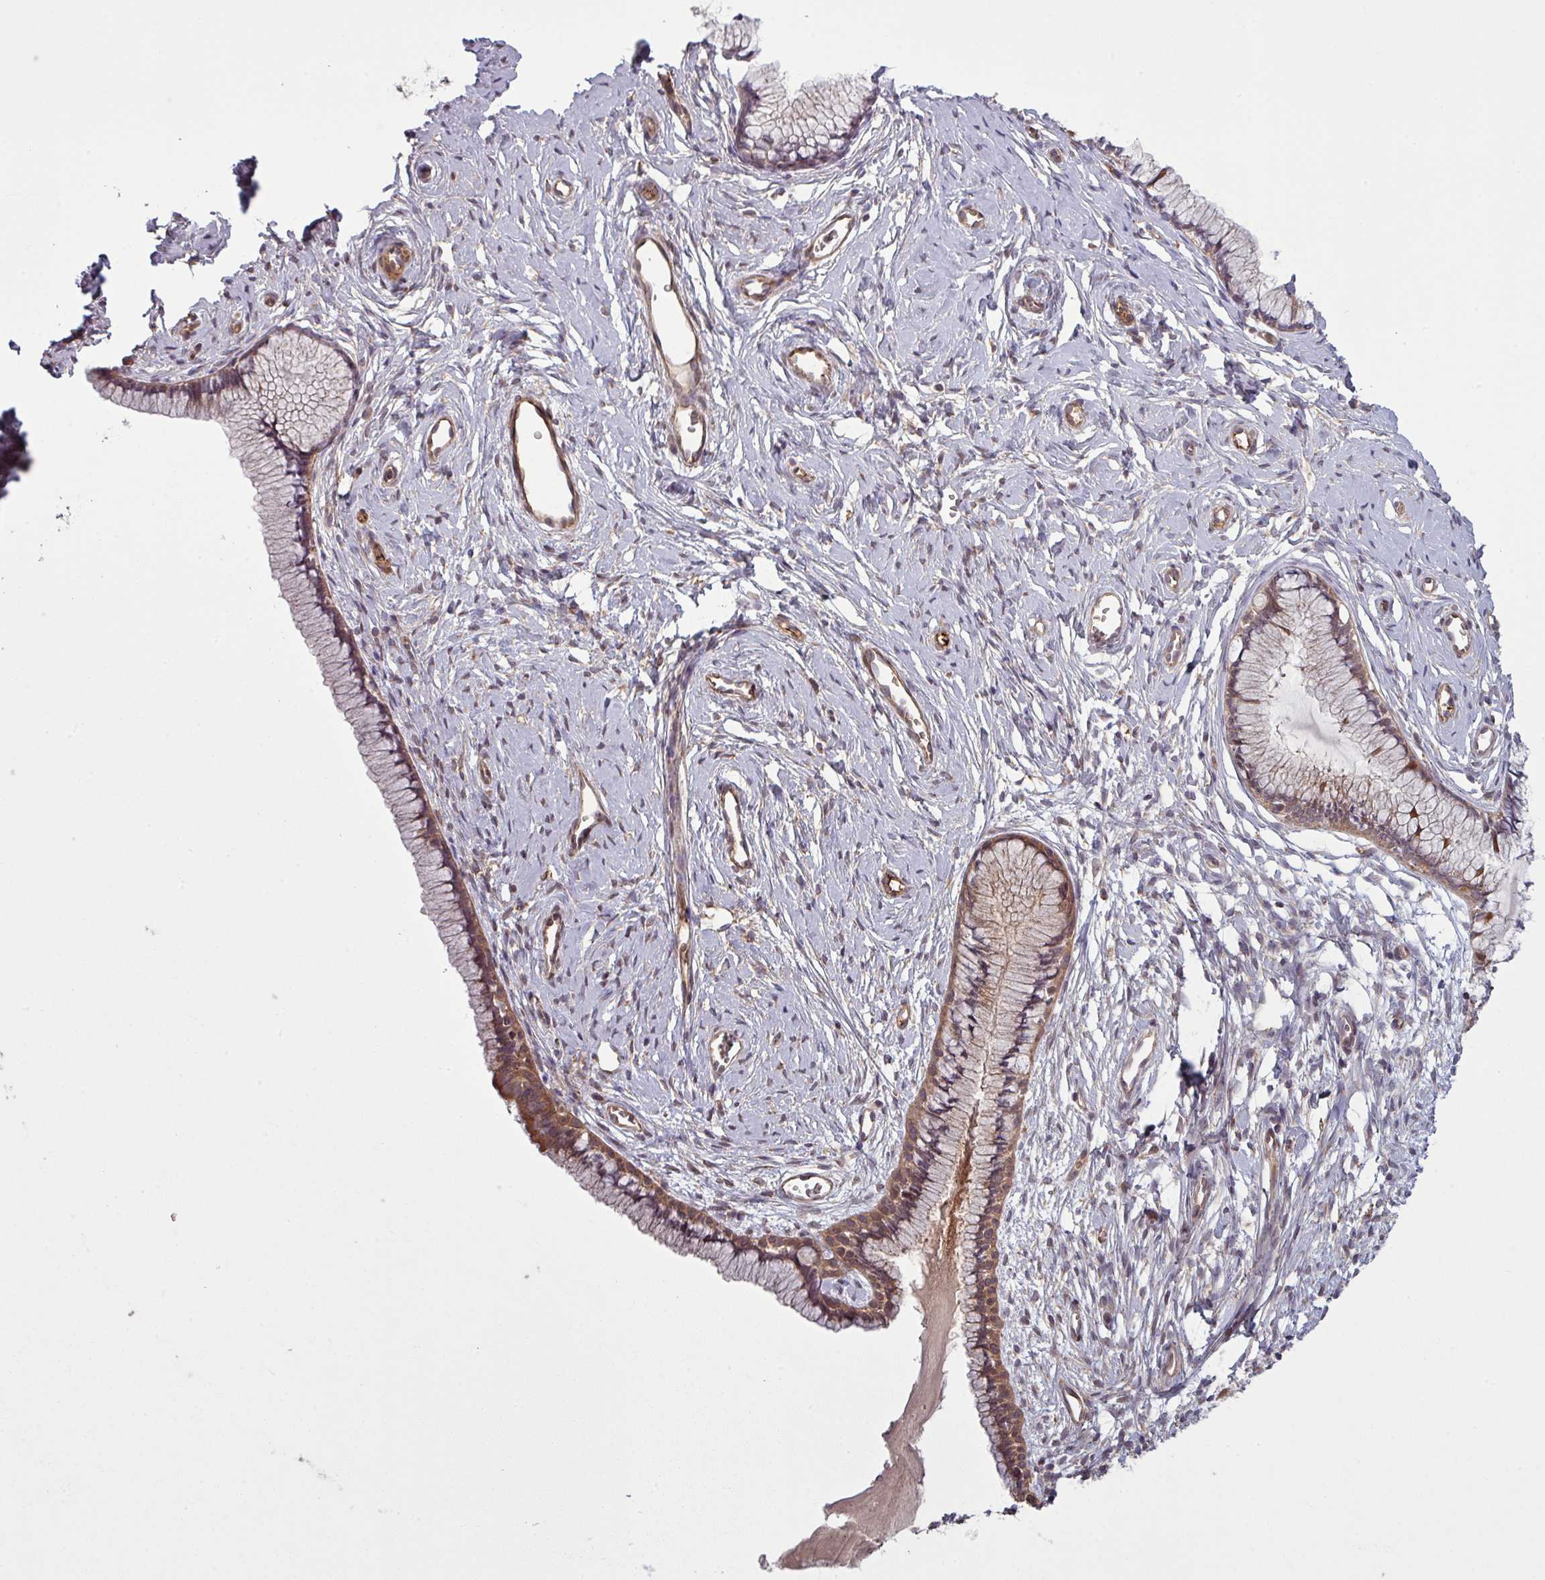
{"staining": {"intensity": "strong", "quantity": "25%-75%", "location": "cytoplasmic/membranous,nuclear"}, "tissue": "cervix", "cell_type": "Glandular cells", "image_type": "normal", "snomed": [{"axis": "morphology", "description": "Normal tissue, NOS"}, {"axis": "topography", "description": "Cervix"}], "caption": "This is an image of IHC staining of benign cervix, which shows strong positivity in the cytoplasmic/membranous,nuclear of glandular cells.", "gene": "SNRNP25", "patient": {"sex": "female", "age": 40}}